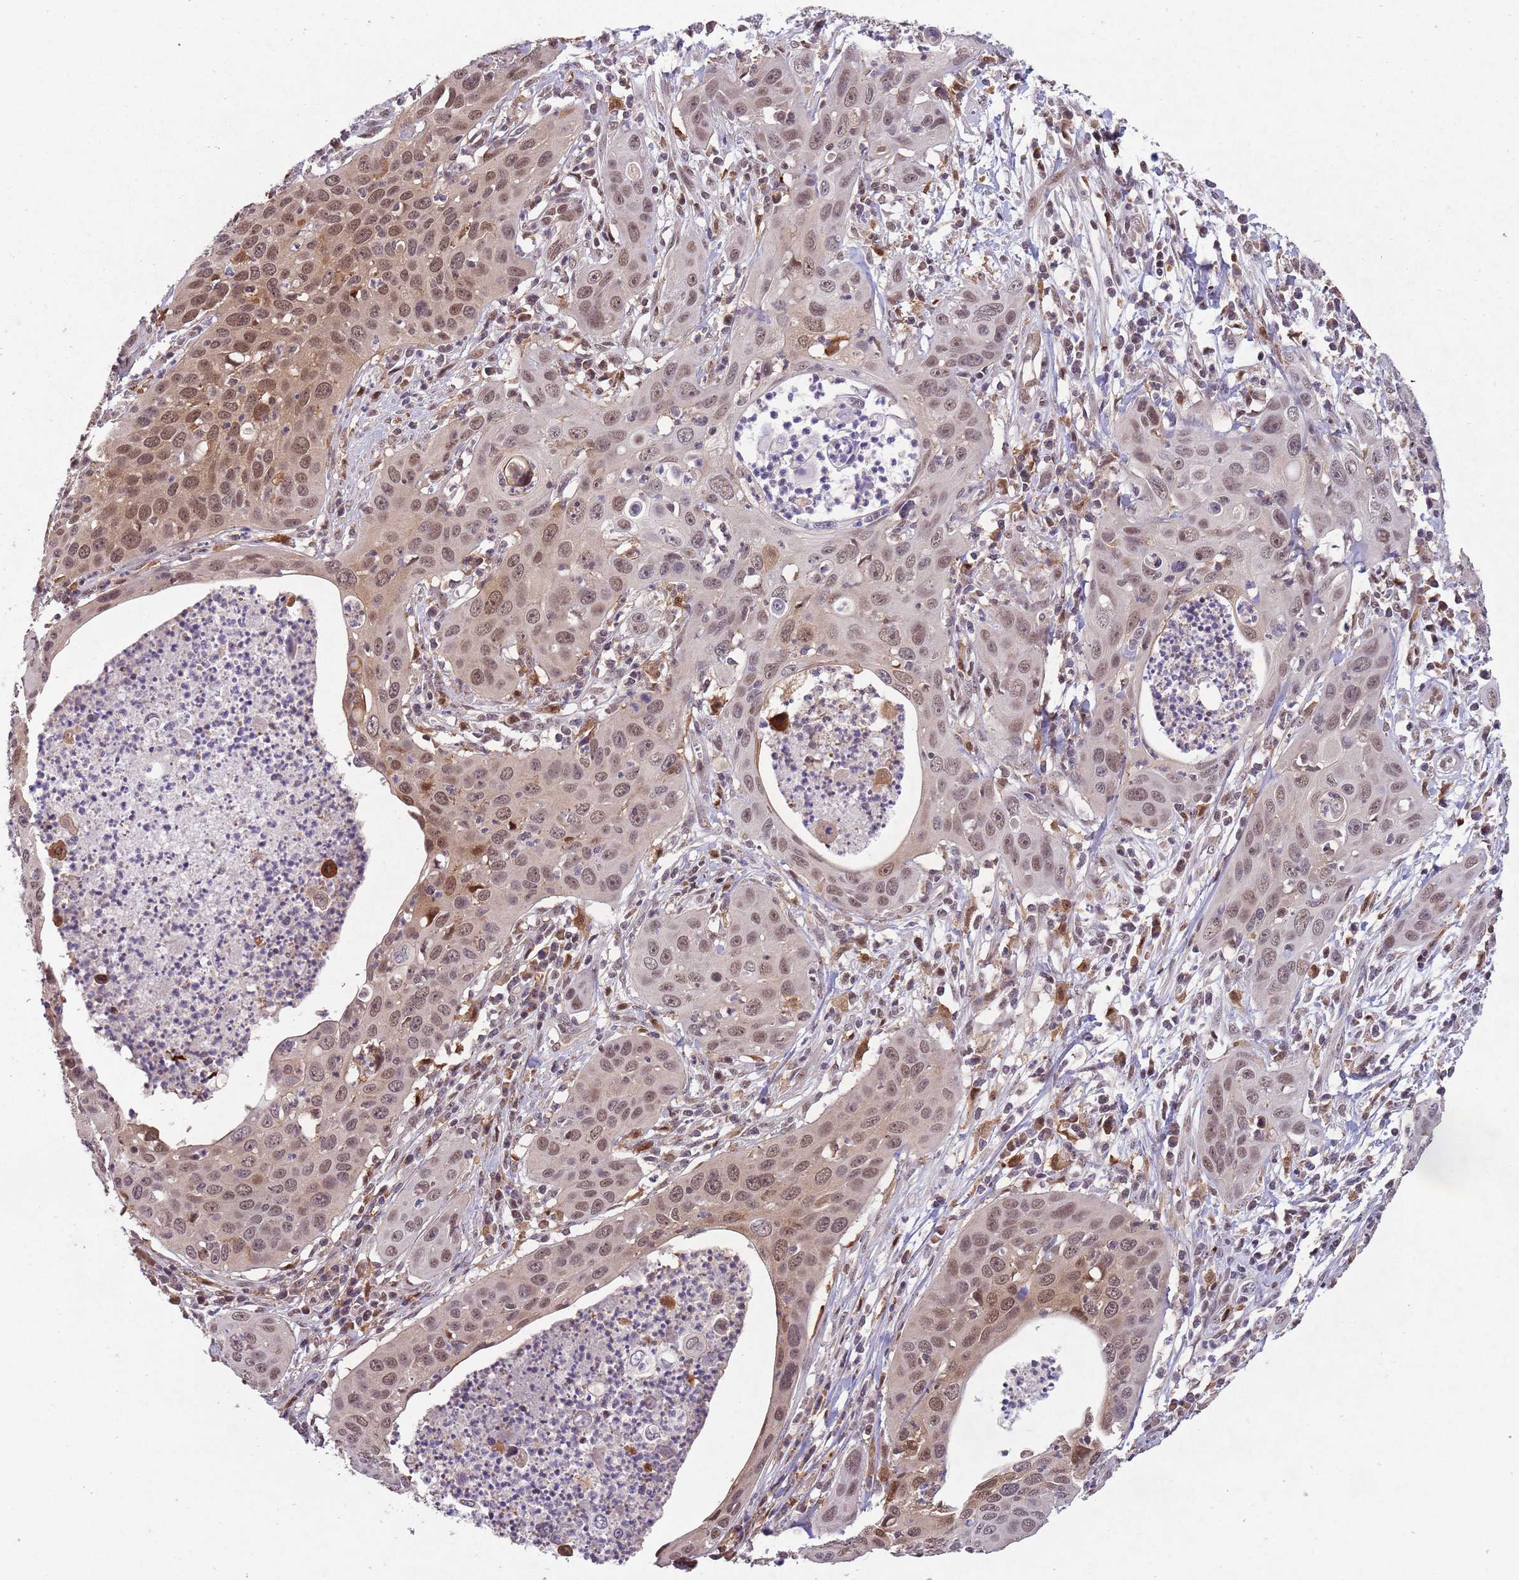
{"staining": {"intensity": "moderate", "quantity": ">75%", "location": "nuclear"}, "tissue": "cervical cancer", "cell_type": "Tumor cells", "image_type": "cancer", "snomed": [{"axis": "morphology", "description": "Squamous cell carcinoma, NOS"}, {"axis": "topography", "description": "Cervix"}], "caption": "A brown stain labels moderate nuclear staining of a protein in cervical squamous cell carcinoma tumor cells.", "gene": "ZNF639", "patient": {"sex": "female", "age": 36}}